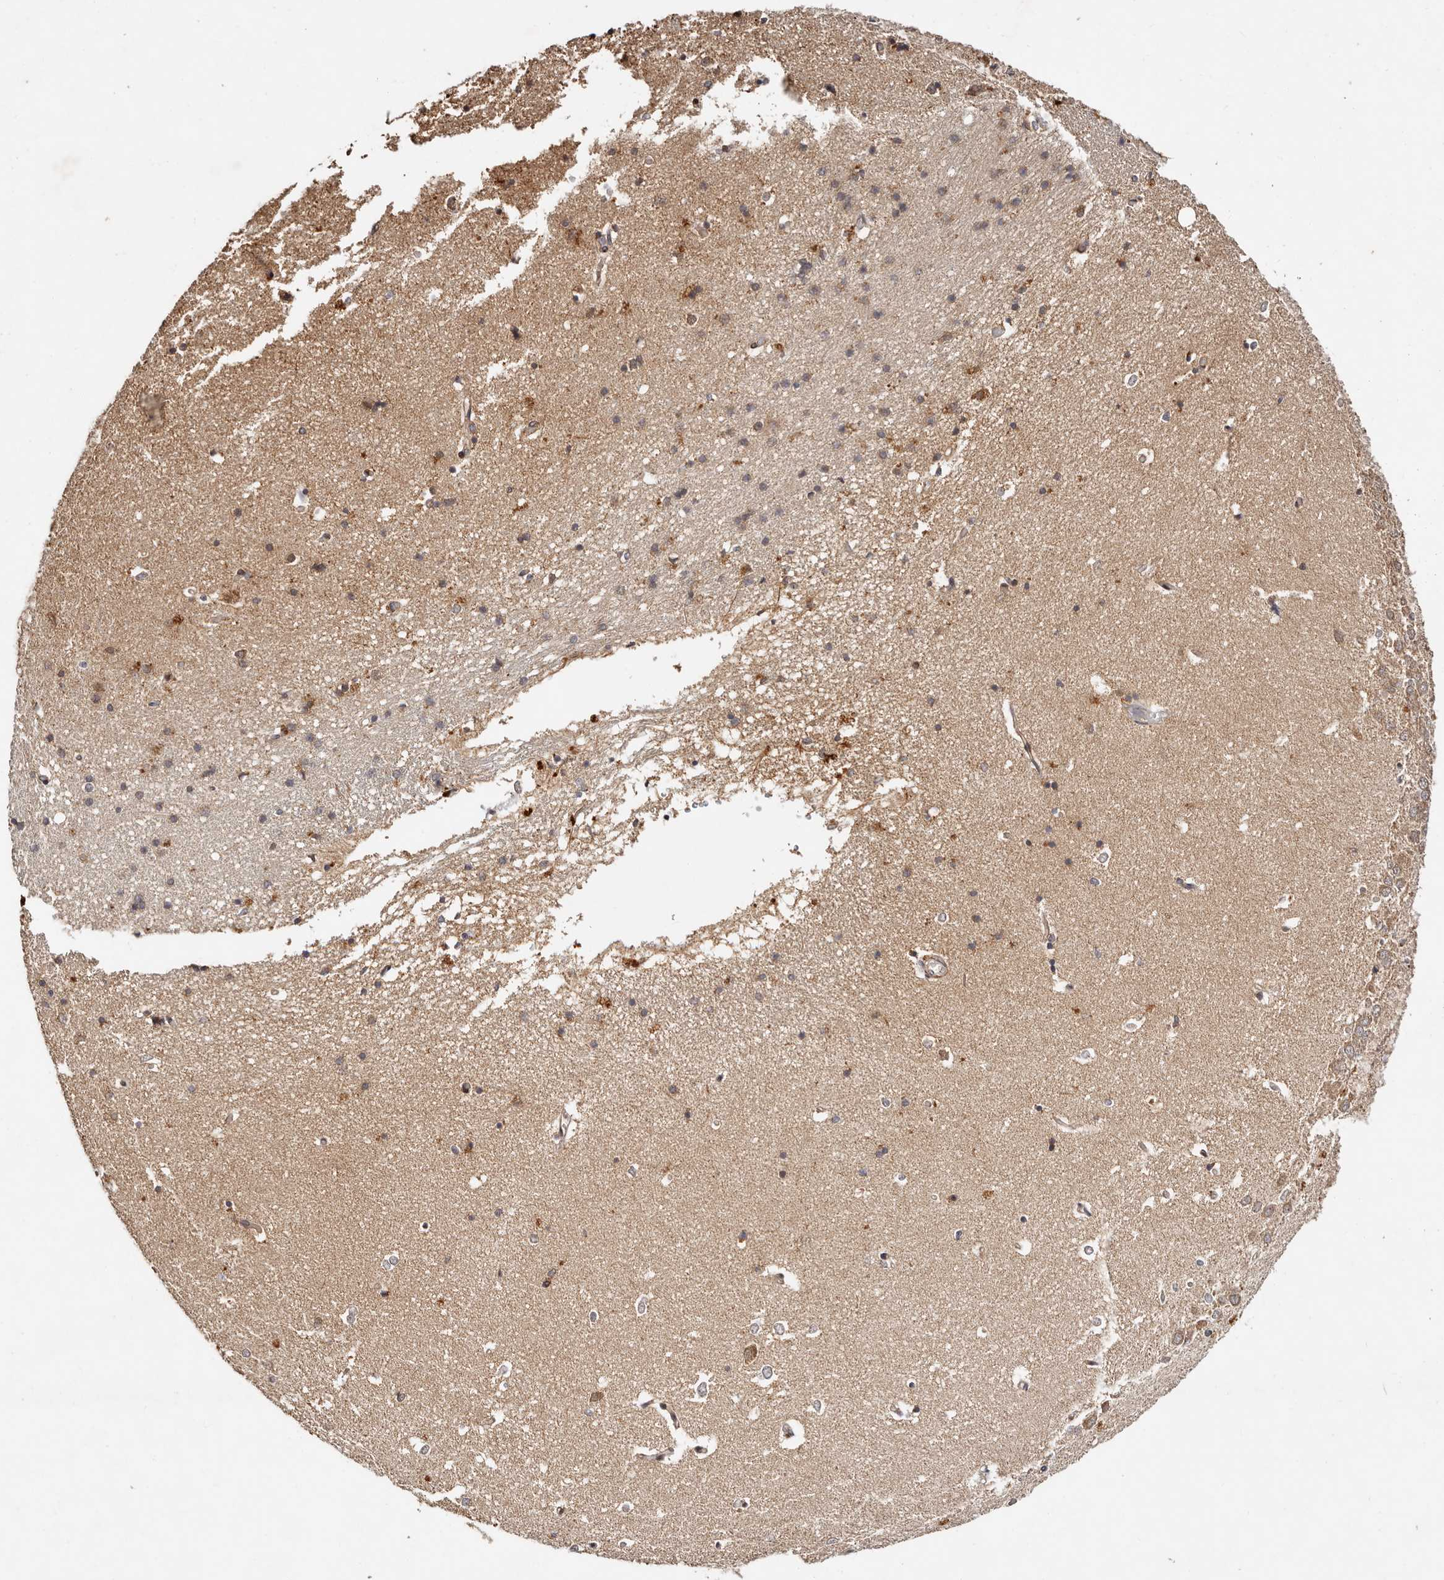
{"staining": {"intensity": "moderate", "quantity": "<25%", "location": "cytoplasmic/membranous"}, "tissue": "hippocampus", "cell_type": "Glial cells", "image_type": "normal", "snomed": [{"axis": "morphology", "description": "Normal tissue, NOS"}, {"axis": "topography", "description": "Hippocampus"}], "caption": "Protein staining displays moderate cytoplasmic/membranous staining in about <25% of glial cells in normal hippocampus.", "gene": "DENND11", "patient": {"sex": "male", "age": 45}}